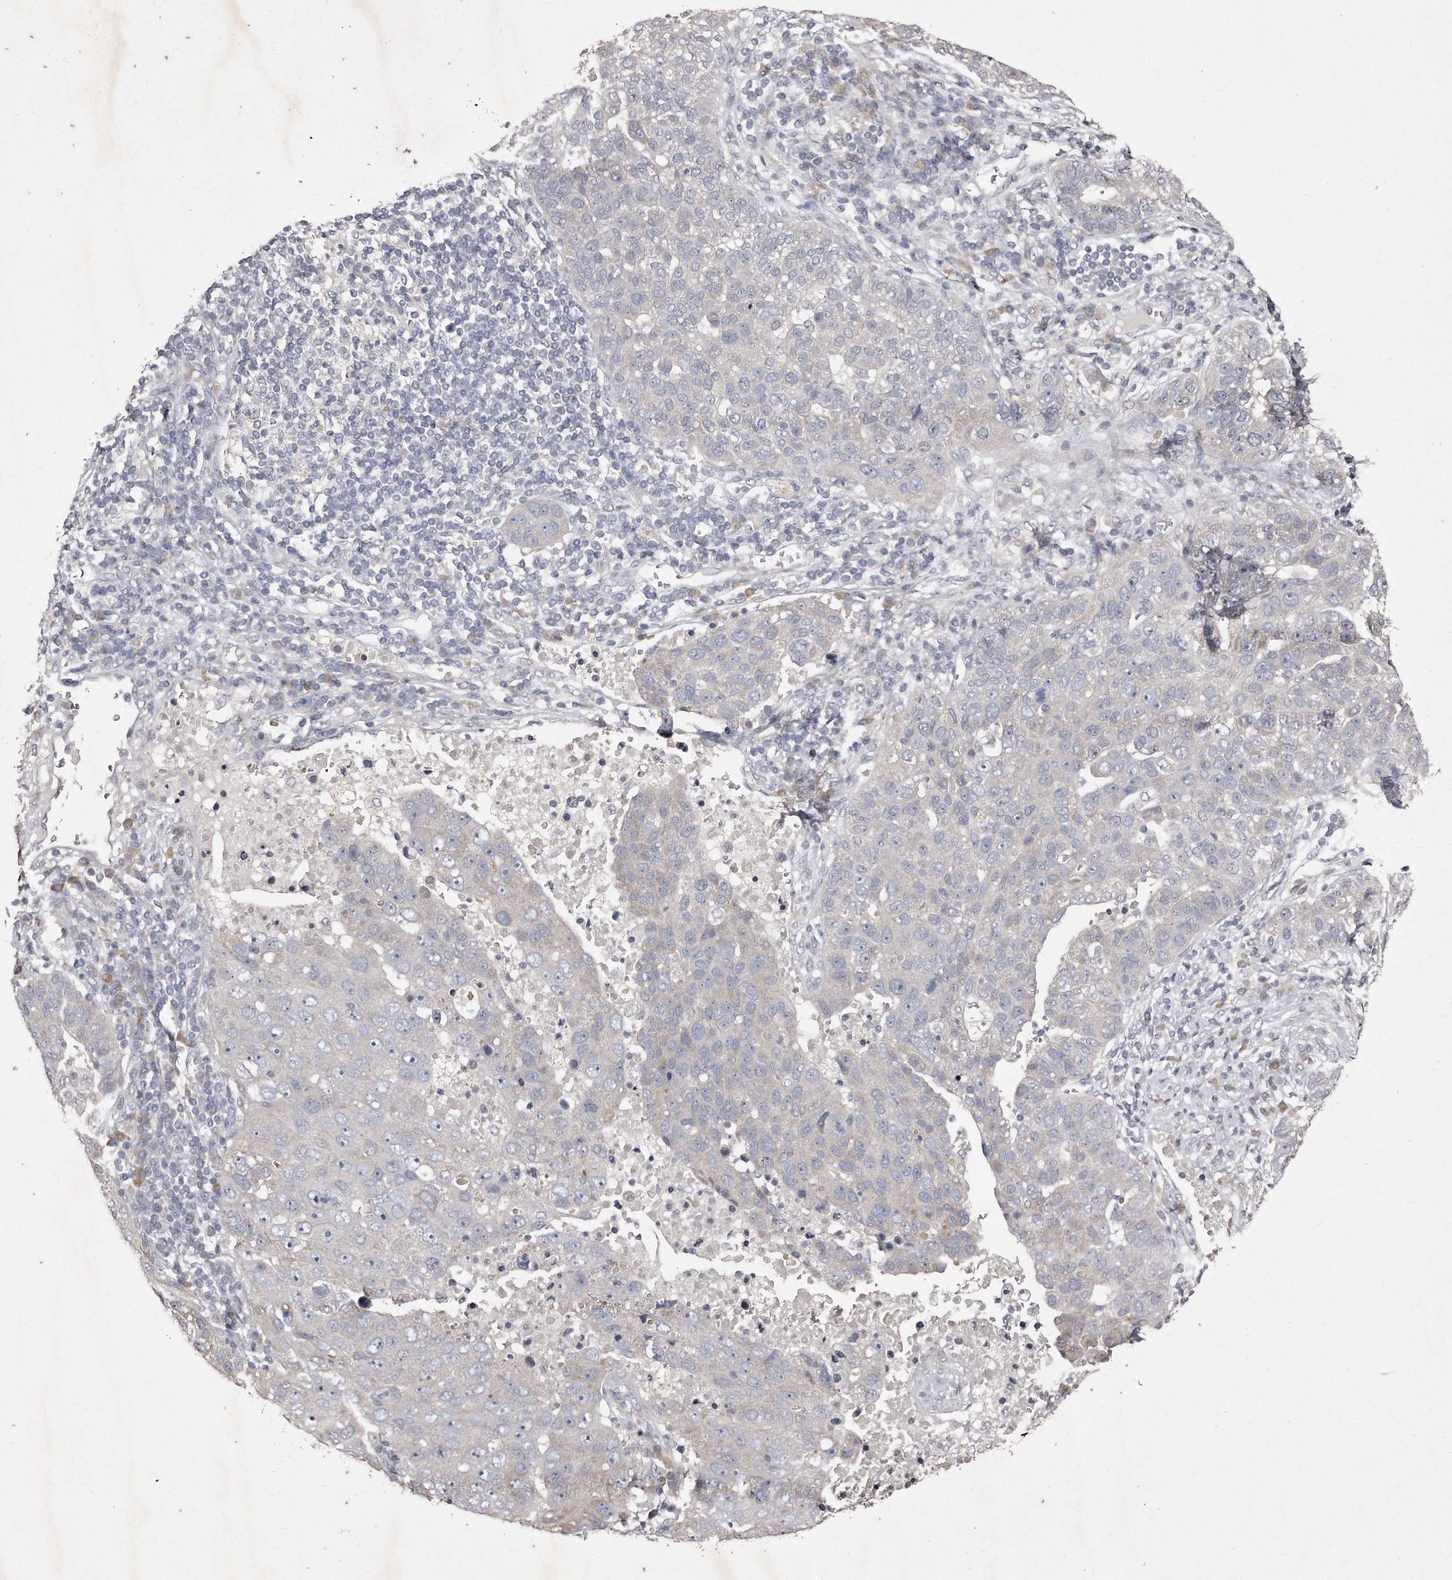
{"staining": {"intensity": "negative", "quantity": "none", "location": "none"}, "tissue": "pancreatic cancer", "cell_type": "Tumor cells", "image_type": "cancer", "snomed": [{"axis": "morphology", "description": "Adenocarcinoma, NOS"}, {"axis": "topography", "description": "Pancreas"}], "caption": "IHC of human pancreatic adenocarcinoma displays no expression in tumor cells.", "gene": "TECR", "patient": {"sex": "female", "age": 61}}